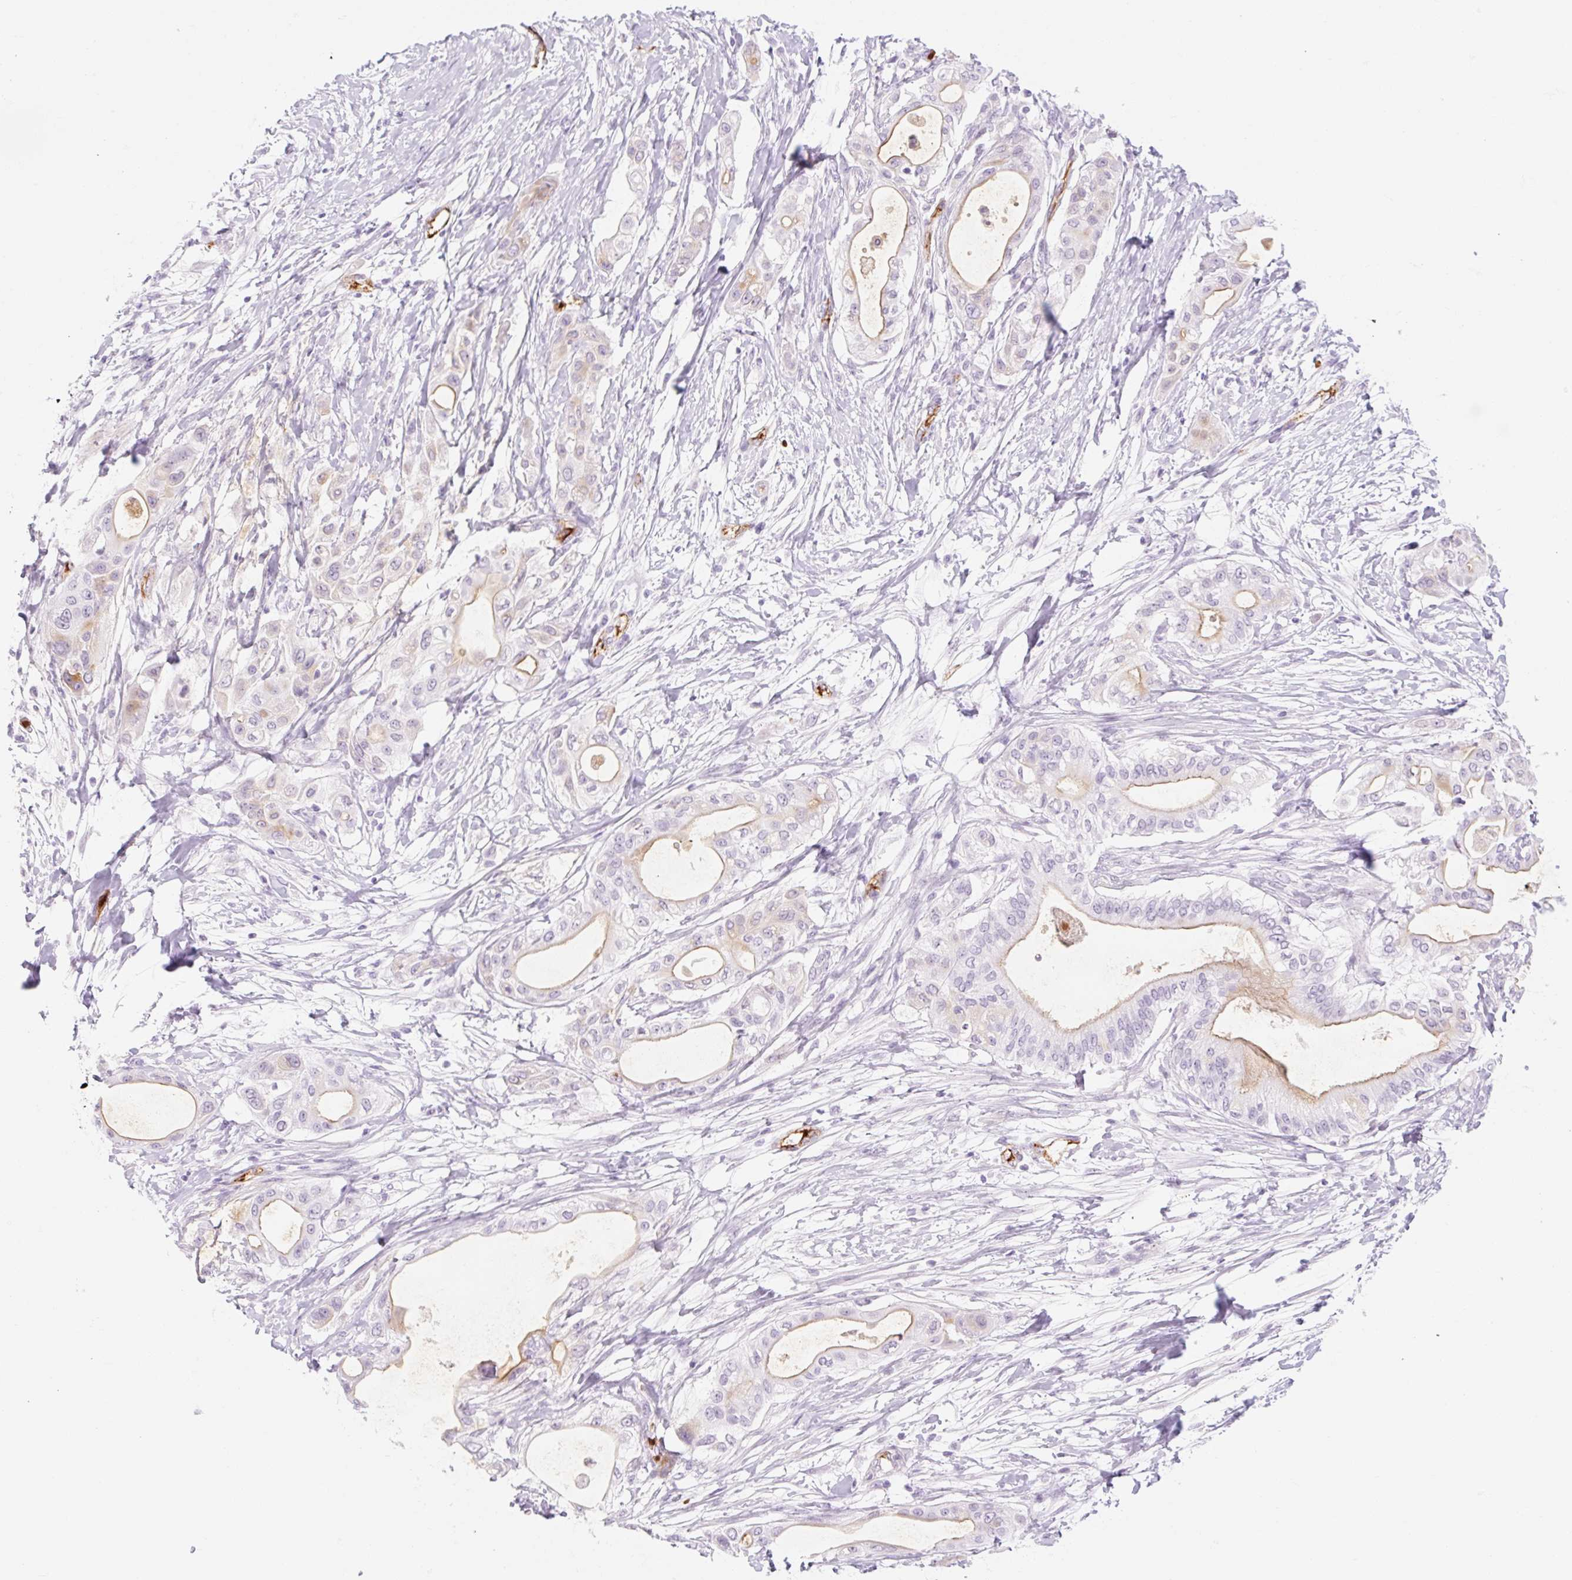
{"staining": {"intensity": "weak", "quantity": "<25%", "location": "cytoplasmic/membranous"}, "tissue": "pancreatic cancer", "cell_type": "Tumor cells", "image_type": "cancer", "snomed": [{"axis": "morphology", "description": "Adenocarcinoma, NOS"}, {"axis": "topography", "description": "Pancreas"}], "caption": "Pancreatic adenocarcinoma was stained to show a protein in brown. There is no significant expression in tumor cells.", "gene": "TAF1L", "patient": {"sex": "male", "age": 68}}